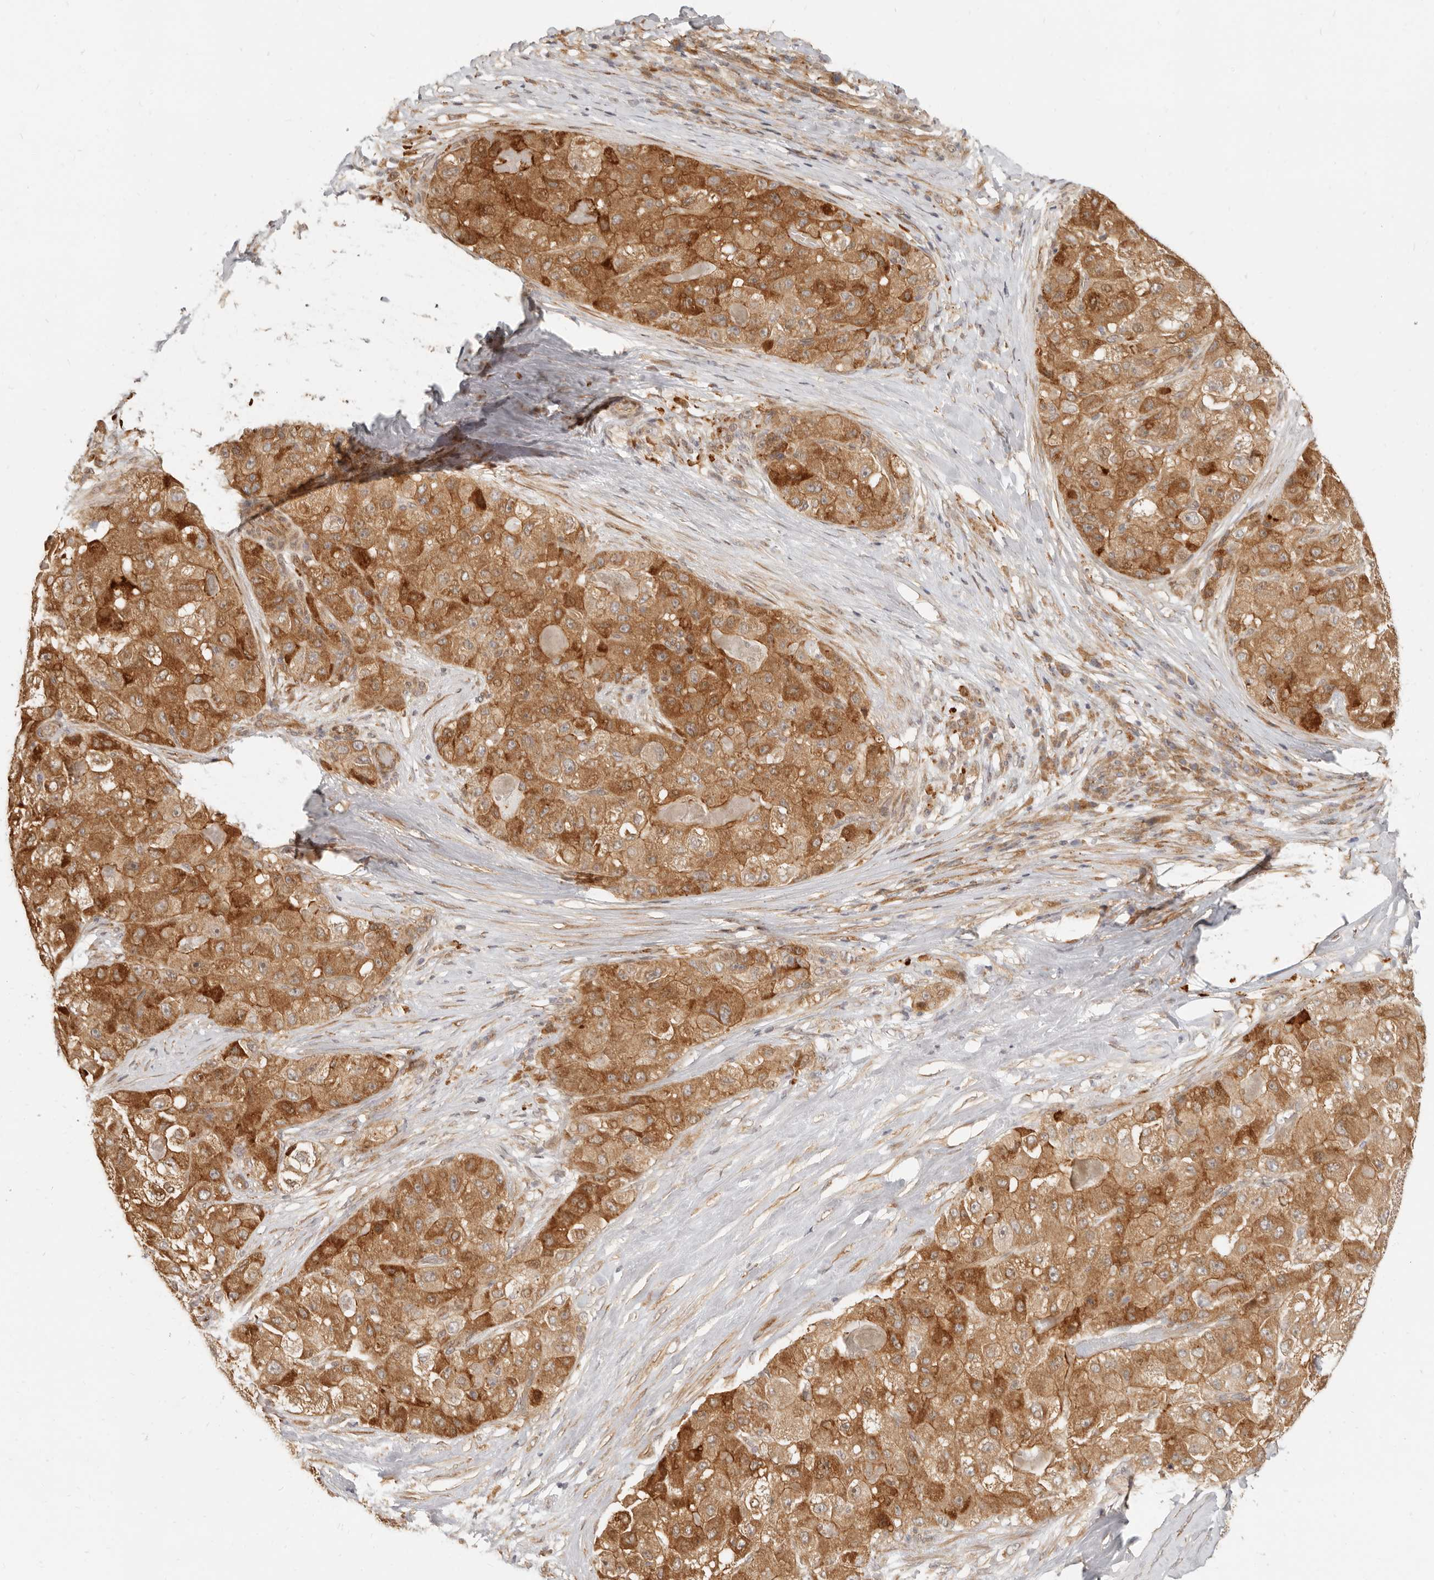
{"staining": {"intensity": "moderate", "quantity": ">75%", "location": "cytoplasmic/membranous"}, "tissue": "liver cancer", "cell_type": "Tumor cells", "image_type": "cancer", "snomed": [{"axis": "morphology", "description": "Carcinoma, Hepatocellular, NOS"}, {"axis": "topography", "description": "Liver"}], "caption": "Liver hepatocellular carcinoma stained with IHC shows moderate cytoplasmic/membranous staining in about >75% of tumor cells.", "gene": "TUFT1", "patient": {"sex": "male", "age": 80}}